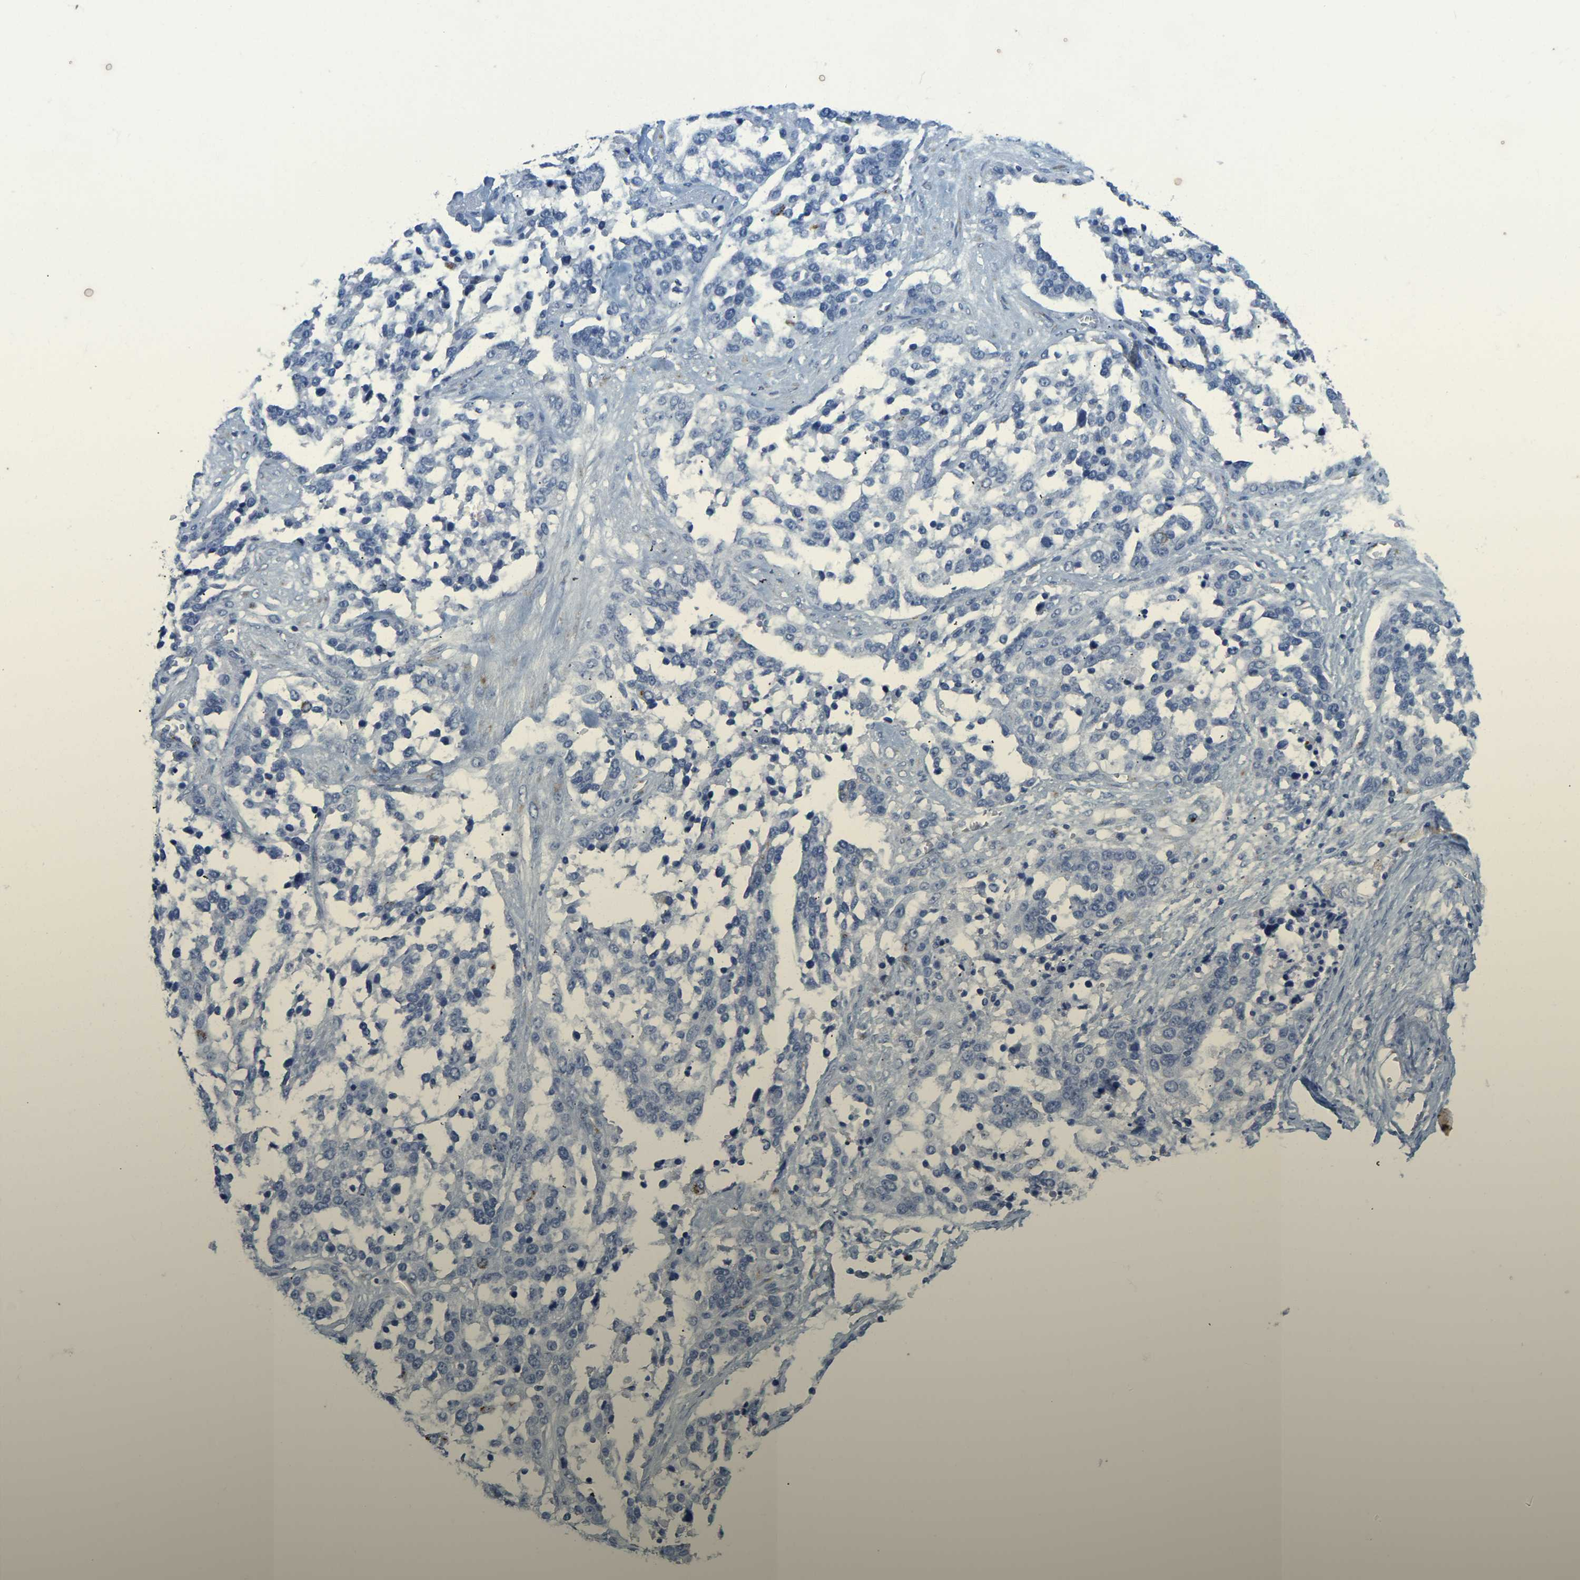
{"staining": {"intensity": "negative", "quantity": "none", "location": "none"}, "tissue": "ovarian cancer", "cell_type": "Tumor cells", "image_type": "cancer", "snomed": [{"axis": "morphology", "description": "Cystadenocarcinoma, serous, NOS"}, {"axis": "topography", "description": "Ovary"}], "caption": "Immunohistochemical staining of human ovarian cancer (serous cystadenocarcinoma) displays no significant expression in tumor cells. Nuclei are stained in blue.", "gene": "FAM174A", "patient": {"sex": "female", "age": 44}}